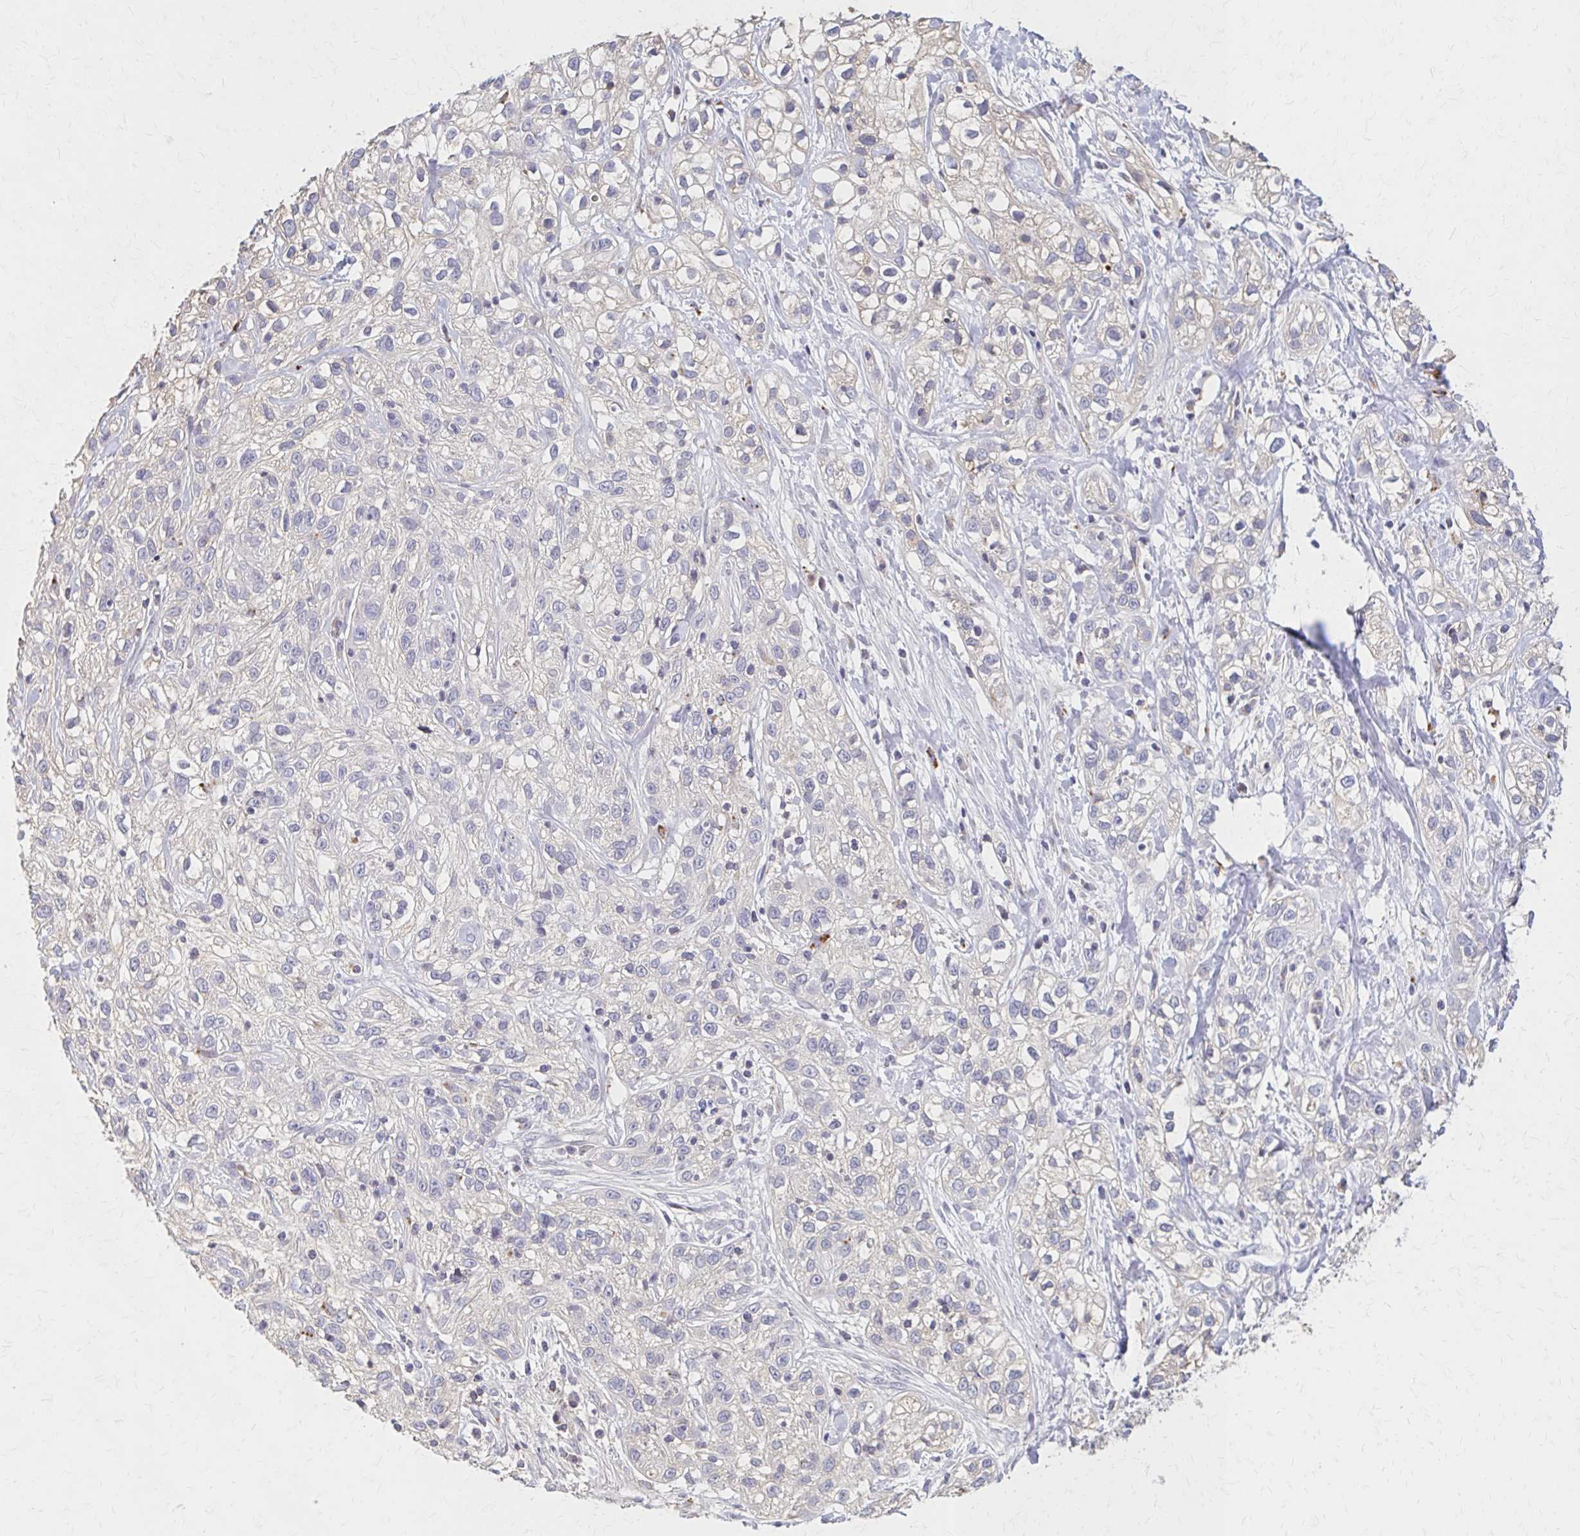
{"staining": {"intensity": "negative", "quantity": "none", "location": "none"}, "tissue": "skin cancer", "cell_type": "Tumor cells", "image_type": "cancer", "snomed": [{"axis": "morphology", "description": "Squamous cell carcinoma, NOS"}, {"axis": "topography", "description": "Skin"}], "caption": "Squamous cell carcinoma (skin) was stained to show a protein in brown. There is no significant staining in tumor cells. Nuclei are stained in blue.", "gene": "HMGCS2", "patient": {"sex": "male", "age": 82}}